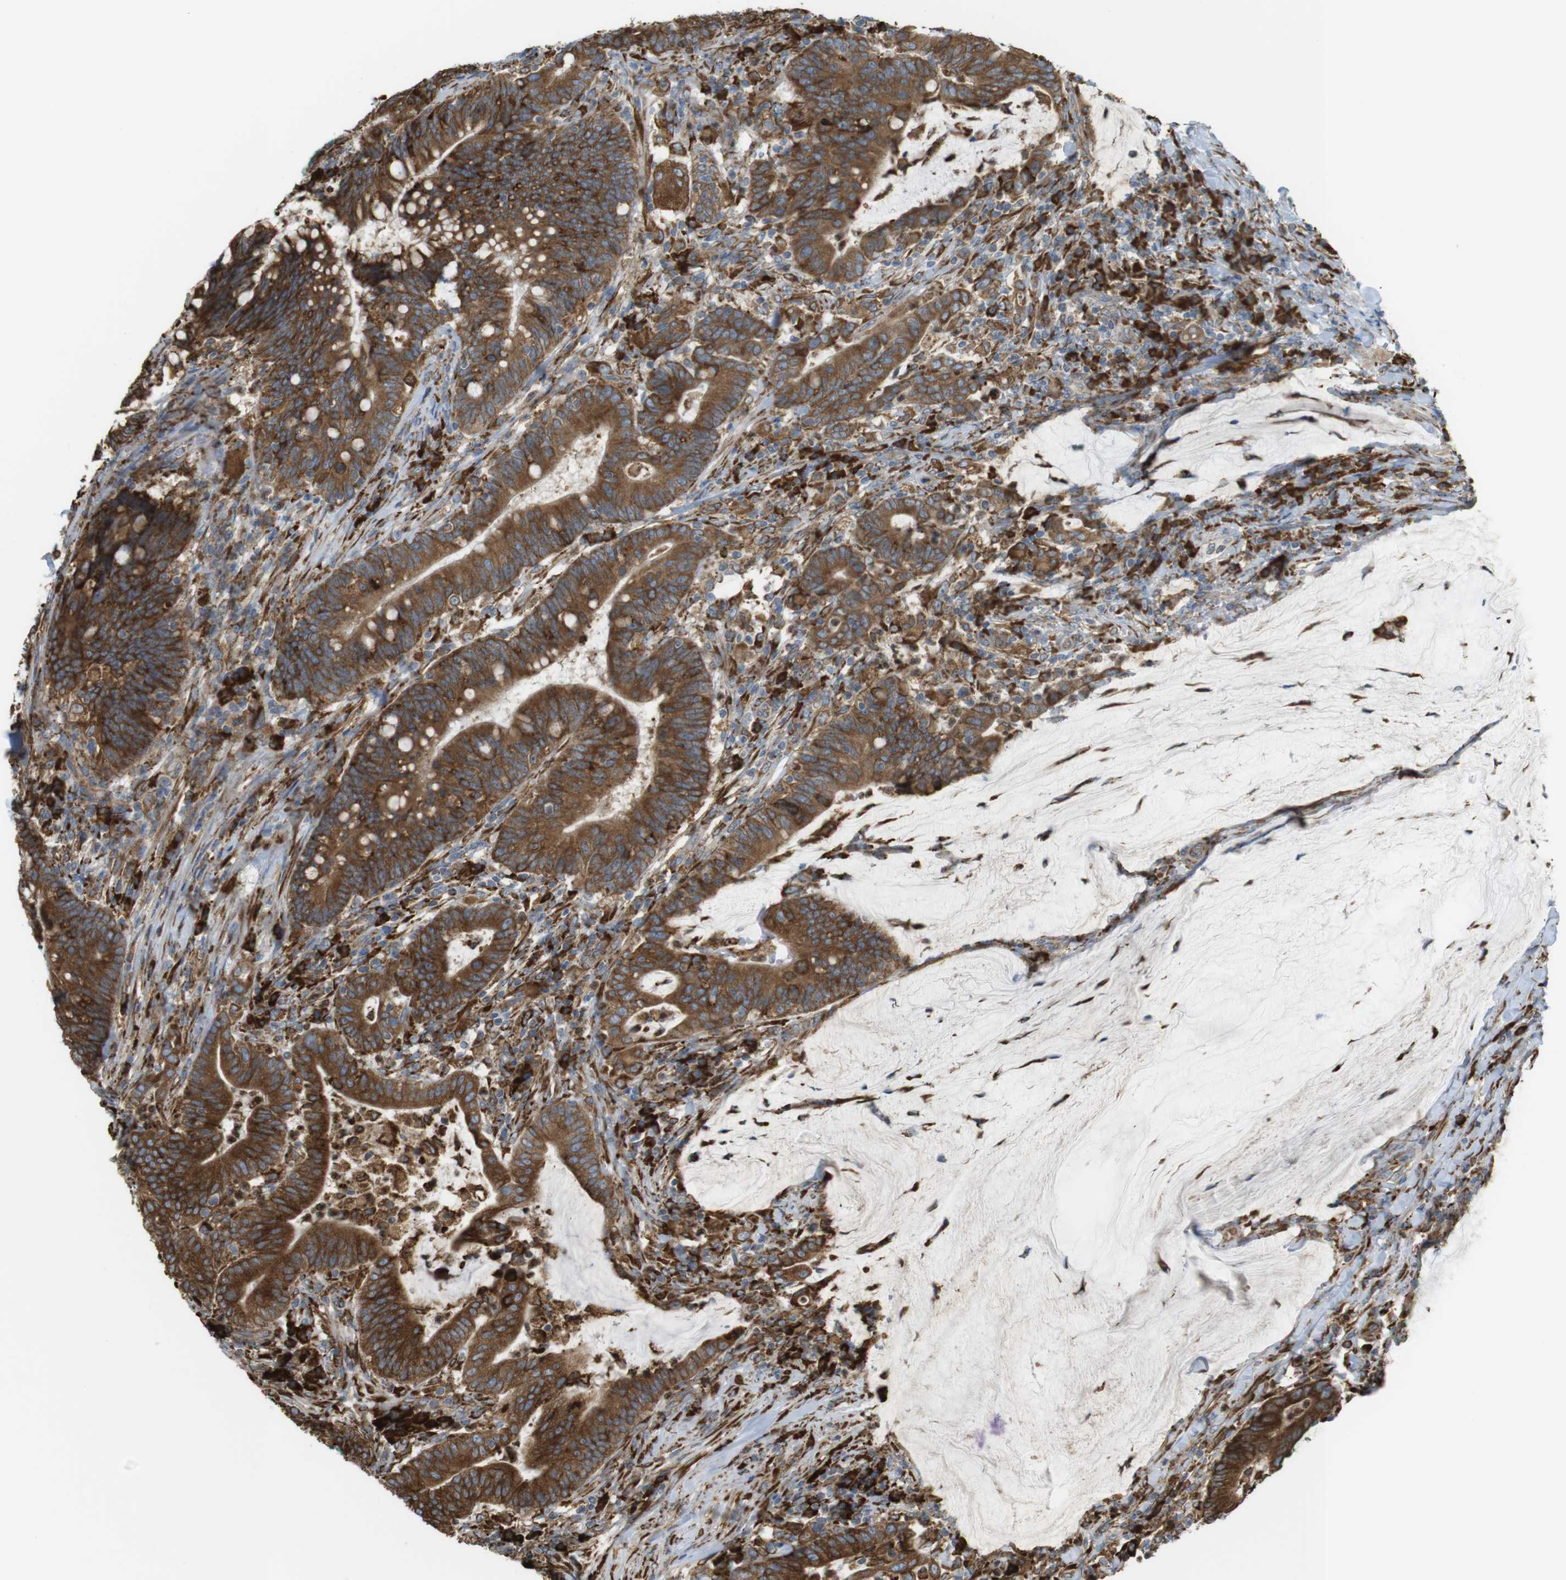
{"staining": {"intensity": "strong", "quantity": ">75%", "location": "cytoplasmic/membranous"}, "tissue": "colorectal cancer", "cell_type": "Tumor cells", "image_type": "cancer", "snomed": [{"axis": "morphology", "description": "Normal tissue, NOS"}, {"axis": "morphology", "description": "Adenocarcinoma, NOS"}, {"axis": "topography", "description": "Colon"}], "caption": "The micrograph demonstrates immunohistochemical staining of colorectal cancer. There is strong cytoplasmic/membranous staining is identified in about >75% of tumor cells.", "gene": "MBOAT2", "patient": {"sex": "female", "age": 66}}